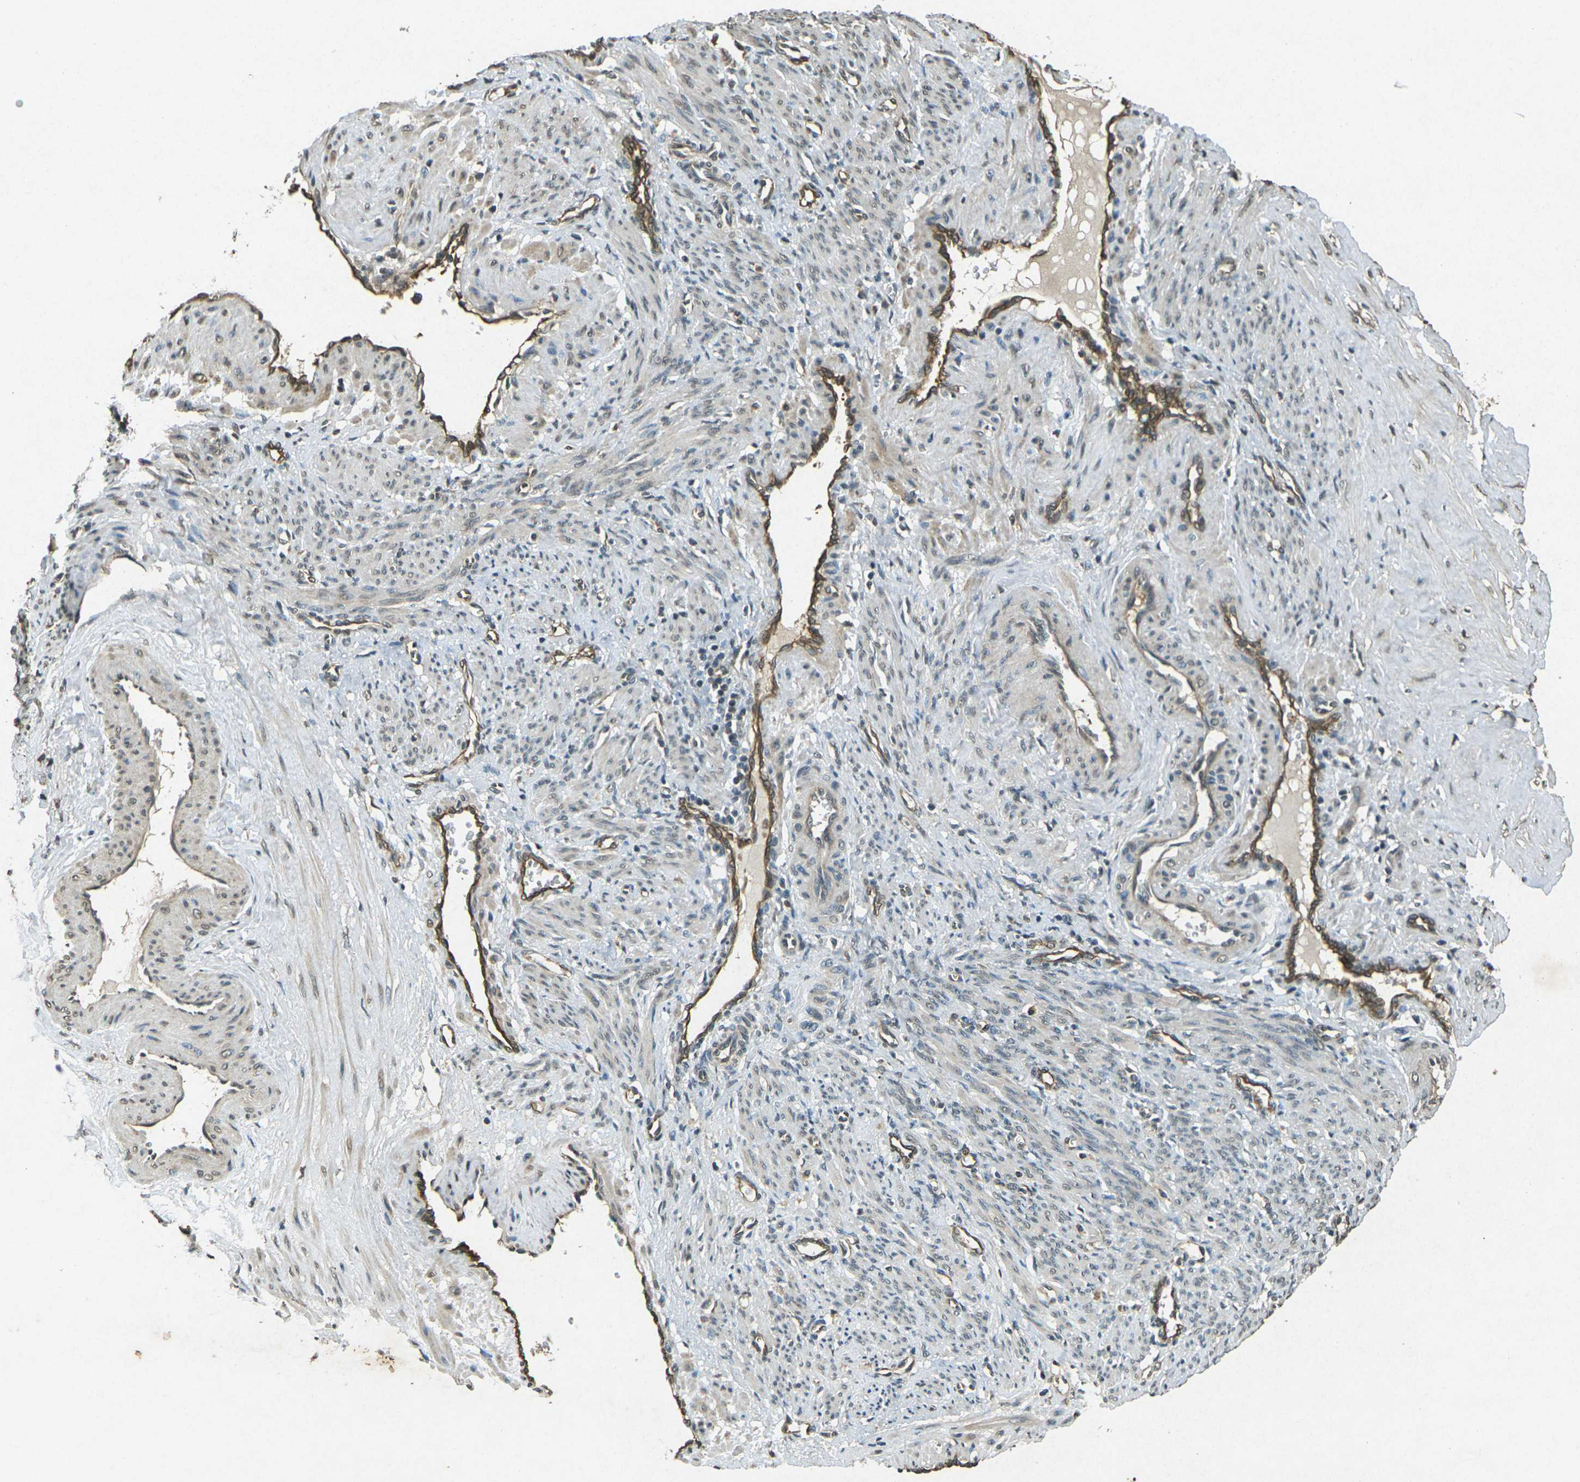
{"staining": {"intensity": "weak", "quantity": "<25%", "location": "cytoplasmic/membranous"}, "tissue": "smooth muscle", "cell_type": "Smooth muscle cells", "image_type": "normal", "snomed": [{"axis": "morphology", "description": "Normal tissue, NOS"}, {"axis": "topography", "description": "Endometrium"}], "caption": "This is an IHC micrograph of benign human smooth muscle. There is no positivity in smooth muscle cells.", "gene": "PDE2A", "patient": {"sex": "female", "age": 33}}